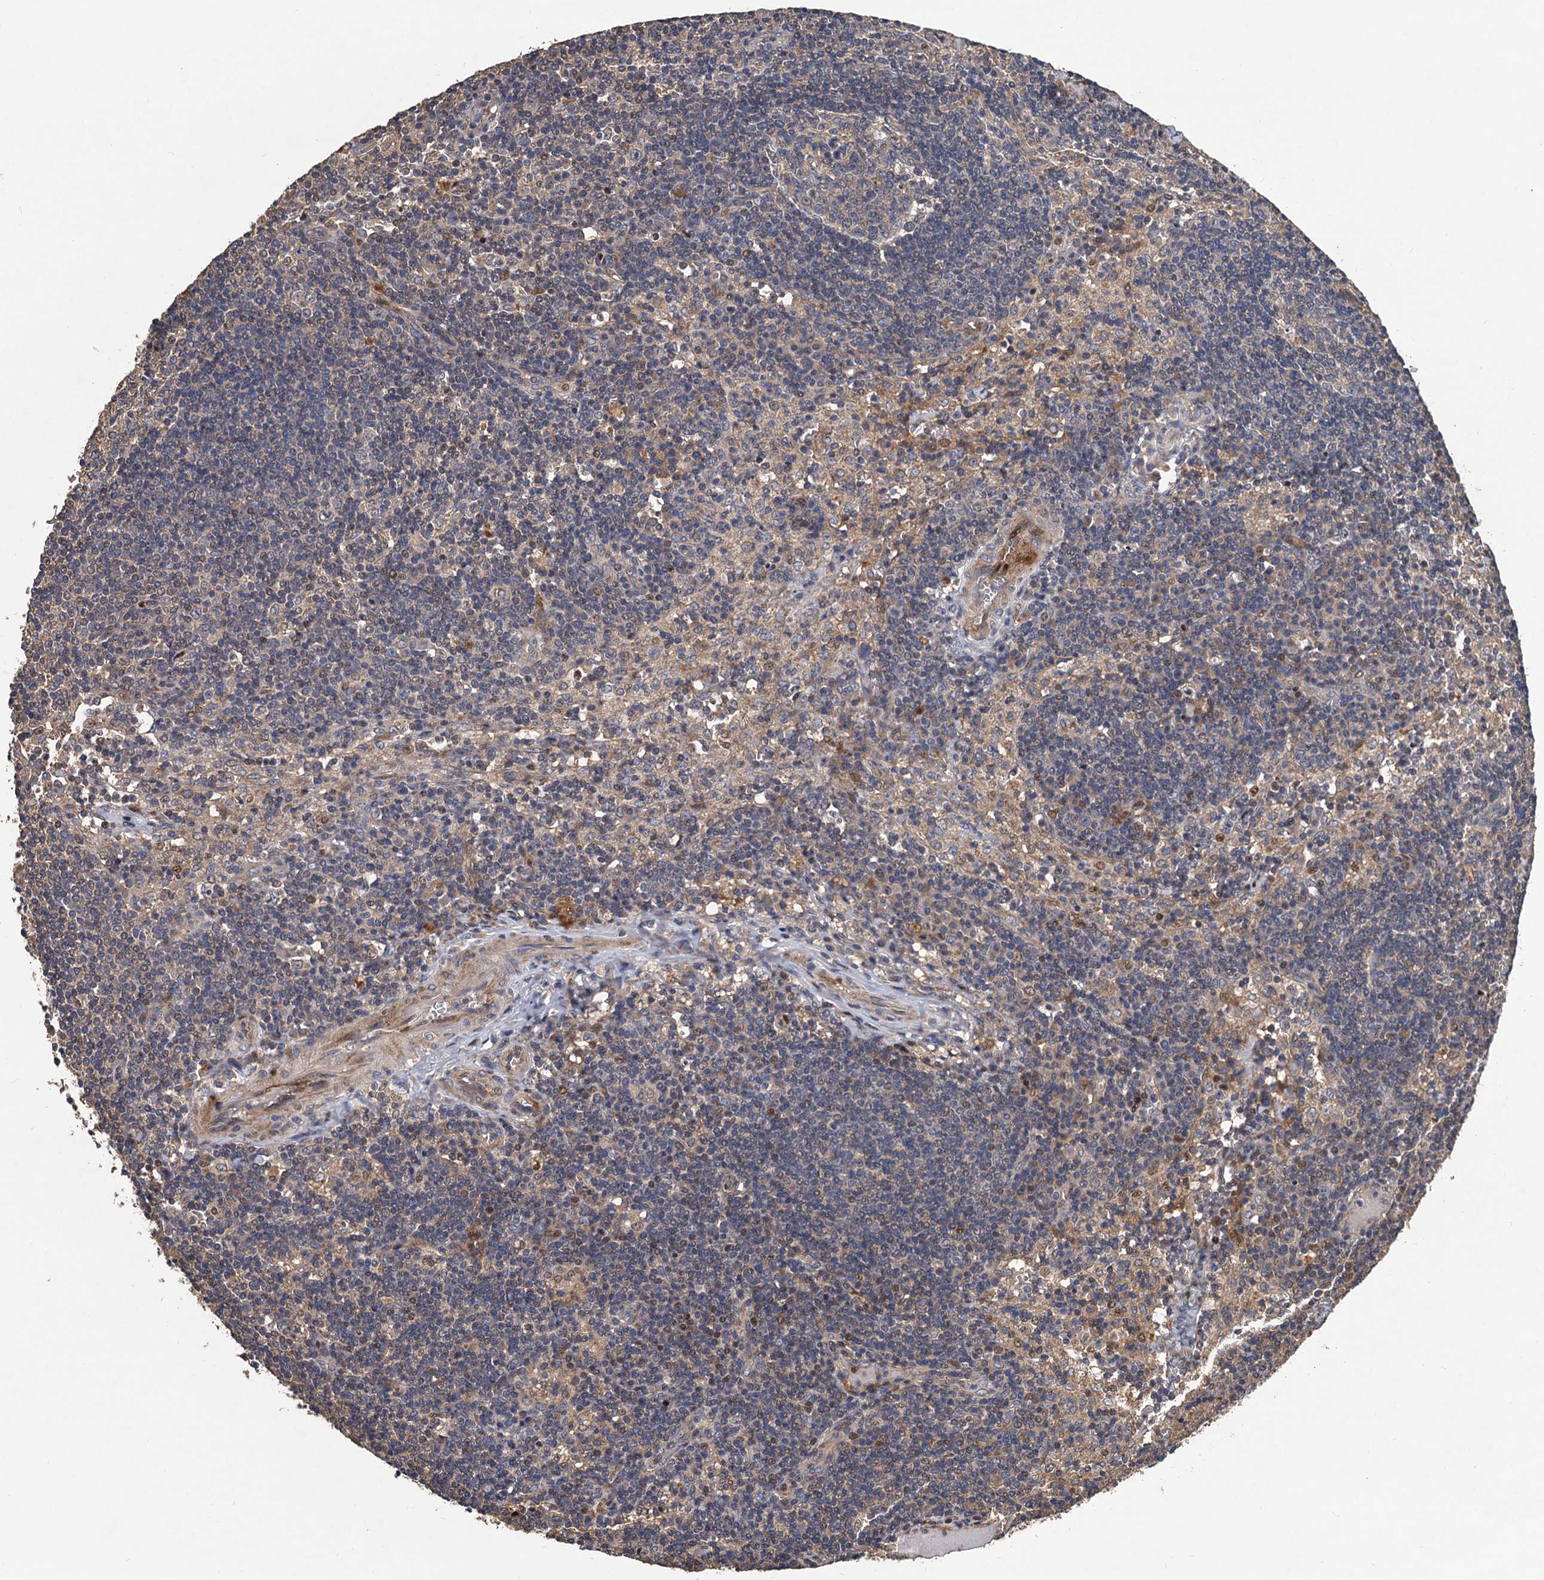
{"staining": {"intensity": "negative", "quantity": "none", "location": "none"}, "tissue": "lymph node", "cell_type": "Germinal center cells", "image_type": "normal", "snomed": [{"axis": "morphology", "description": "Normal tissue, NOS"}, {"axis": "topography", "description": "Lymph node"}], "caption": "IHC of benign lymph node reveals no positivity in germinal center cells. (Stains: DAB (3,3'-diaminobenzidine) IHC with hematoxylin counter stain, Microscopy: brightfield microscopy at high magnification).", "gene": "TMEM39B", "patient": {"sex": "male", "age": 58}}